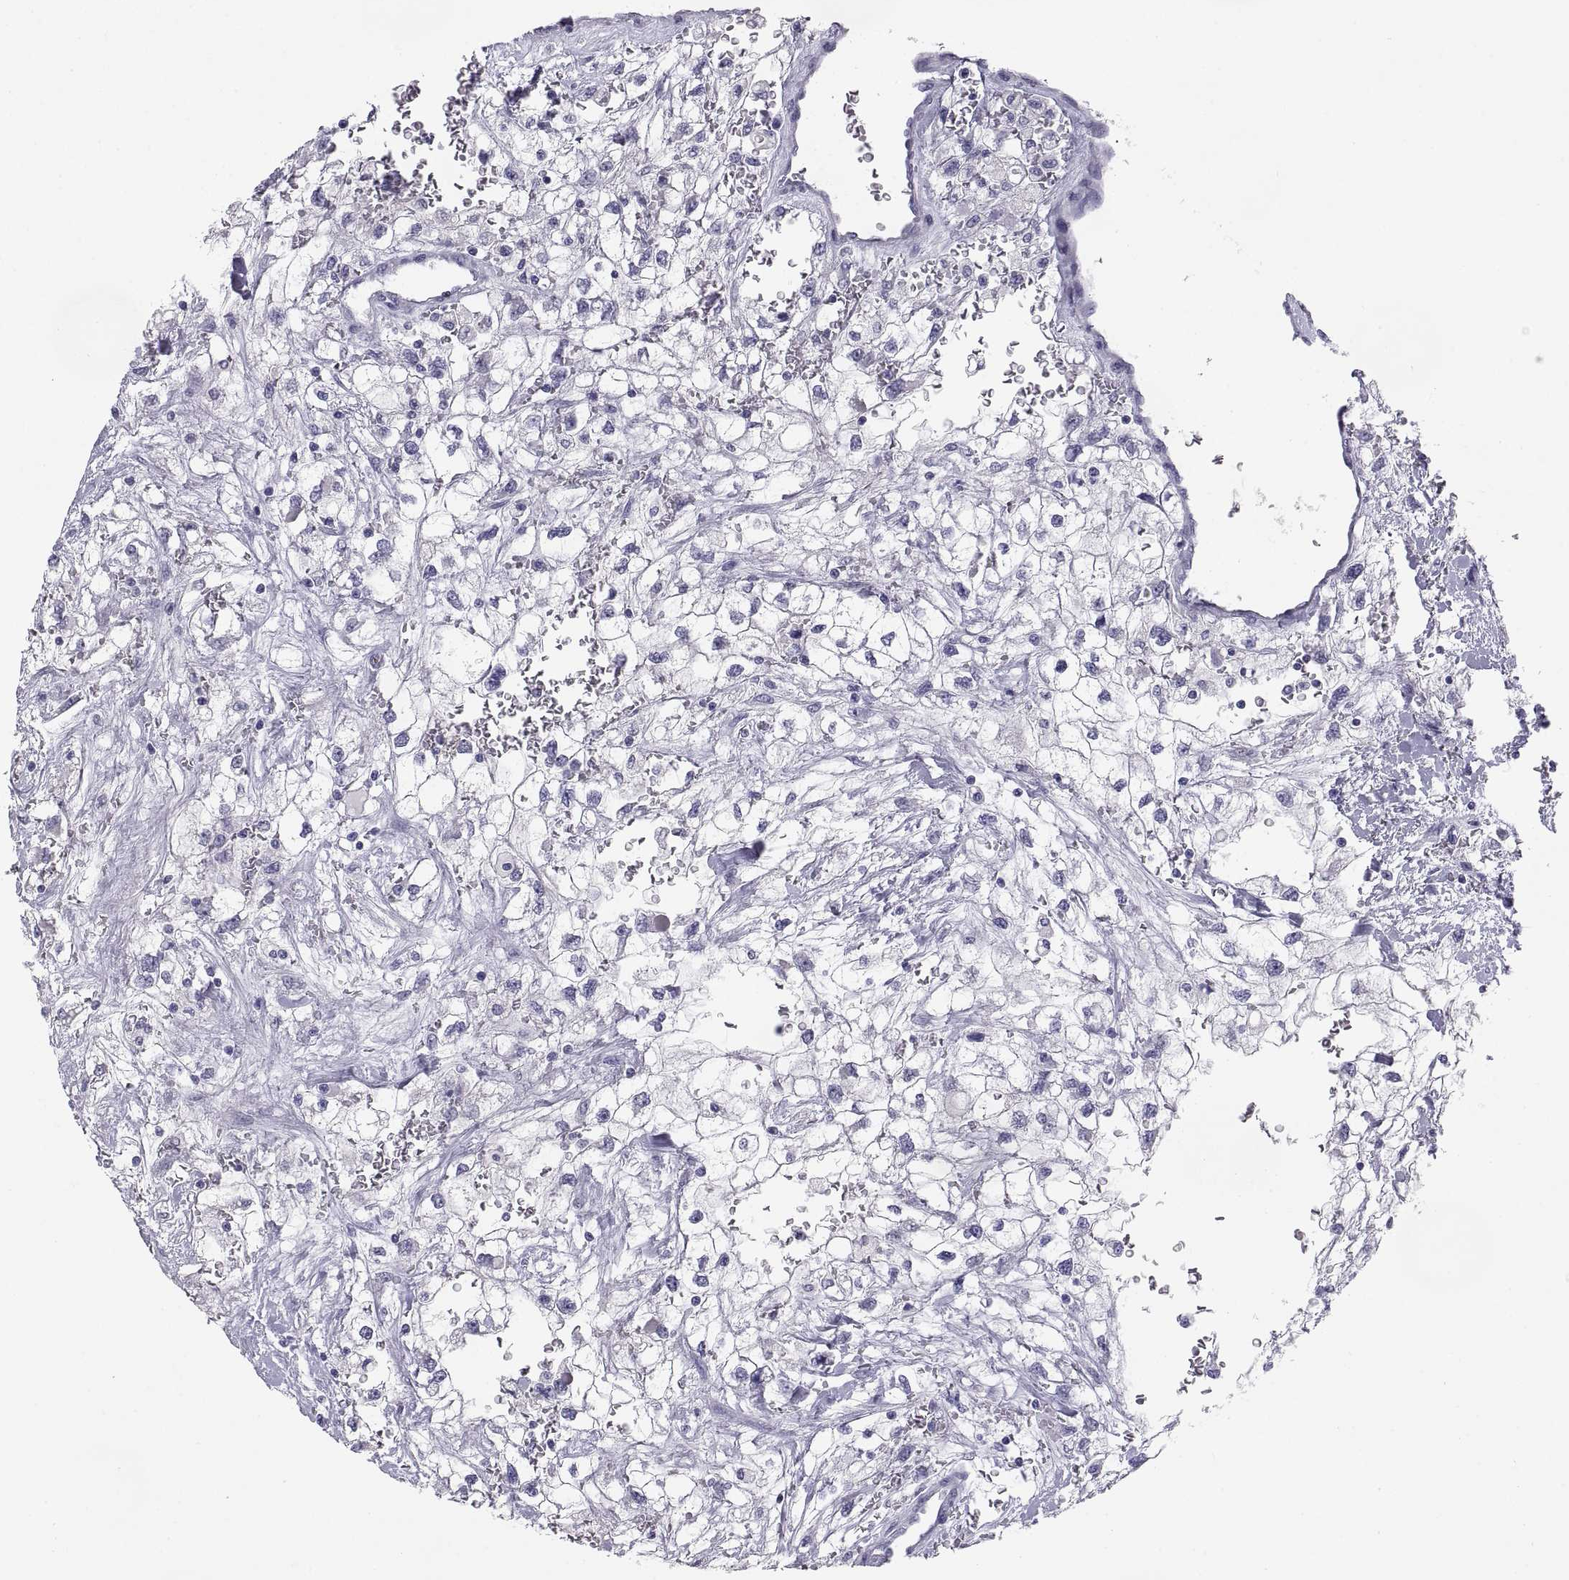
{"staining": {"intensity": "negative", "quantity": "none", "location": "none"}, "tissue": "renal cancer", "cell_type": "Tumor cells", "image_type": "cancer", "snomed": [{"axis": "morphology", "description": "Adenocarcinoma, NOS"}, {"axis": "topography", "description": "Kidney"}], "caption": "Protein analysis of renal cancer (adenocarcinoma) reveals no significant staining in tumor cells.", "gene": "TEX13A", "patient": {"sex": "male", "age": 59}}